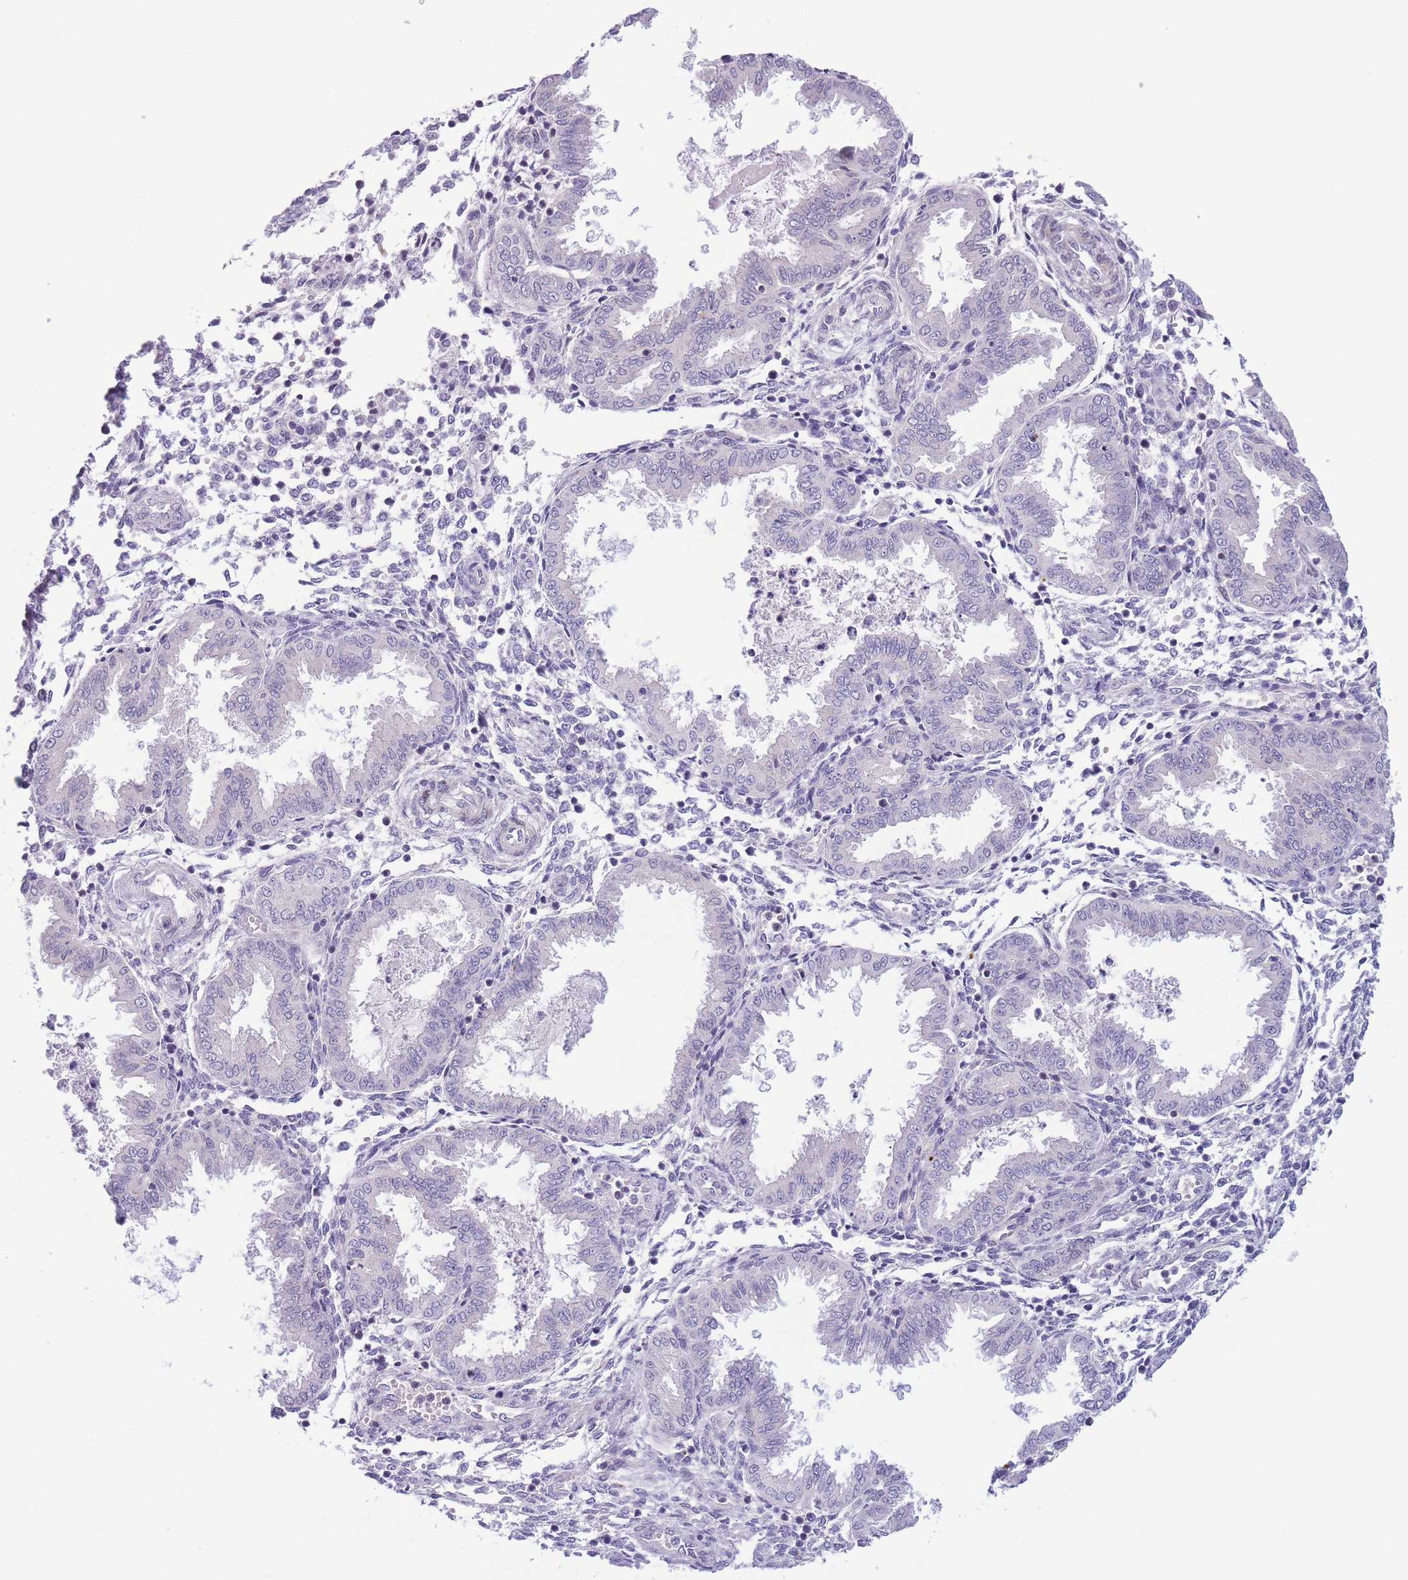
{"staining": {"intensity": "negative", "quantity": "none", "location": "none"}, "tissue": "endometrium", "cell_type": "Cells in endometrial stroma", "image_type": "normal", "snomed": [{"axis": "morphology", "description": "Normal tissue, NOS"}, {"axis": "topography", "description": "Endometrium"}], "caption": "Cells in endometrial stroma show no significant protein staining in normal endometrium. (DAB (3,3'-diaminobenzidine) immunohistochemistry visualized using brightfield microscopy, high magnification).", "gene": "C9orf152", "patient": {"sex": "female", "age": 33}}